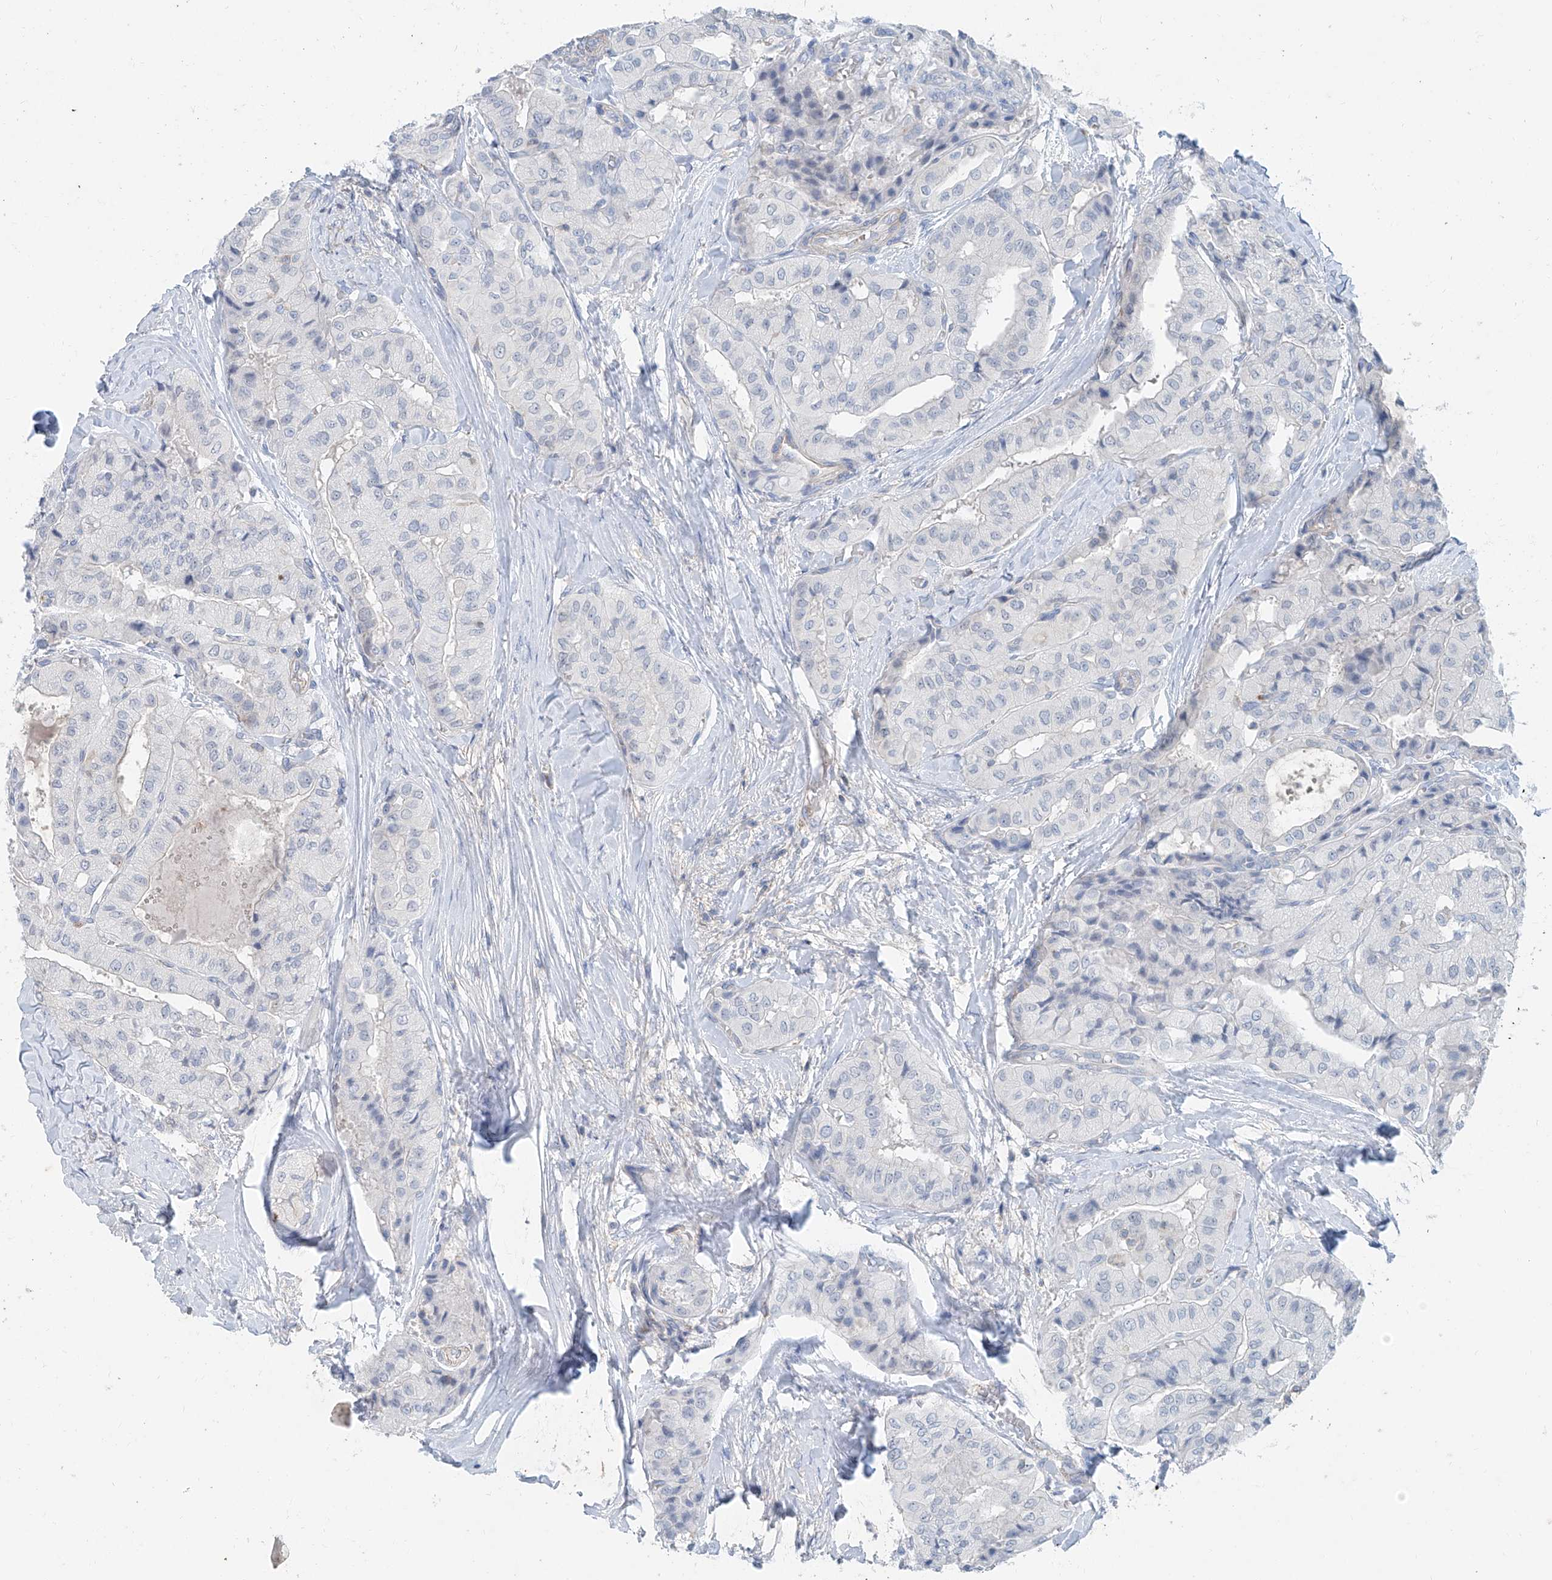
{"staining": {"intensity": "negative", "quantity": "none", "location": "none"}, "tissue": "thyroid cancer", "cell_type": "Tumor cells", "image_type": "cancer", "snomed": [{"axis": "morphology", "description": "Papillary adenocarcinoma, NOS"}, {"axis": "topography", "description": "Thyroid gland"}], "caption": "The image shows no significant expression in tumor cells of thyroid cancer (papillary adenocarcinoma). The staining is performed using DAB (3,3'-diaminobenzidine) brown chromogen with nuclei counter-stained in using hematoxylin.", "gene": "ANKRD34A", "patient": {"sex": "female", "age": 59}}